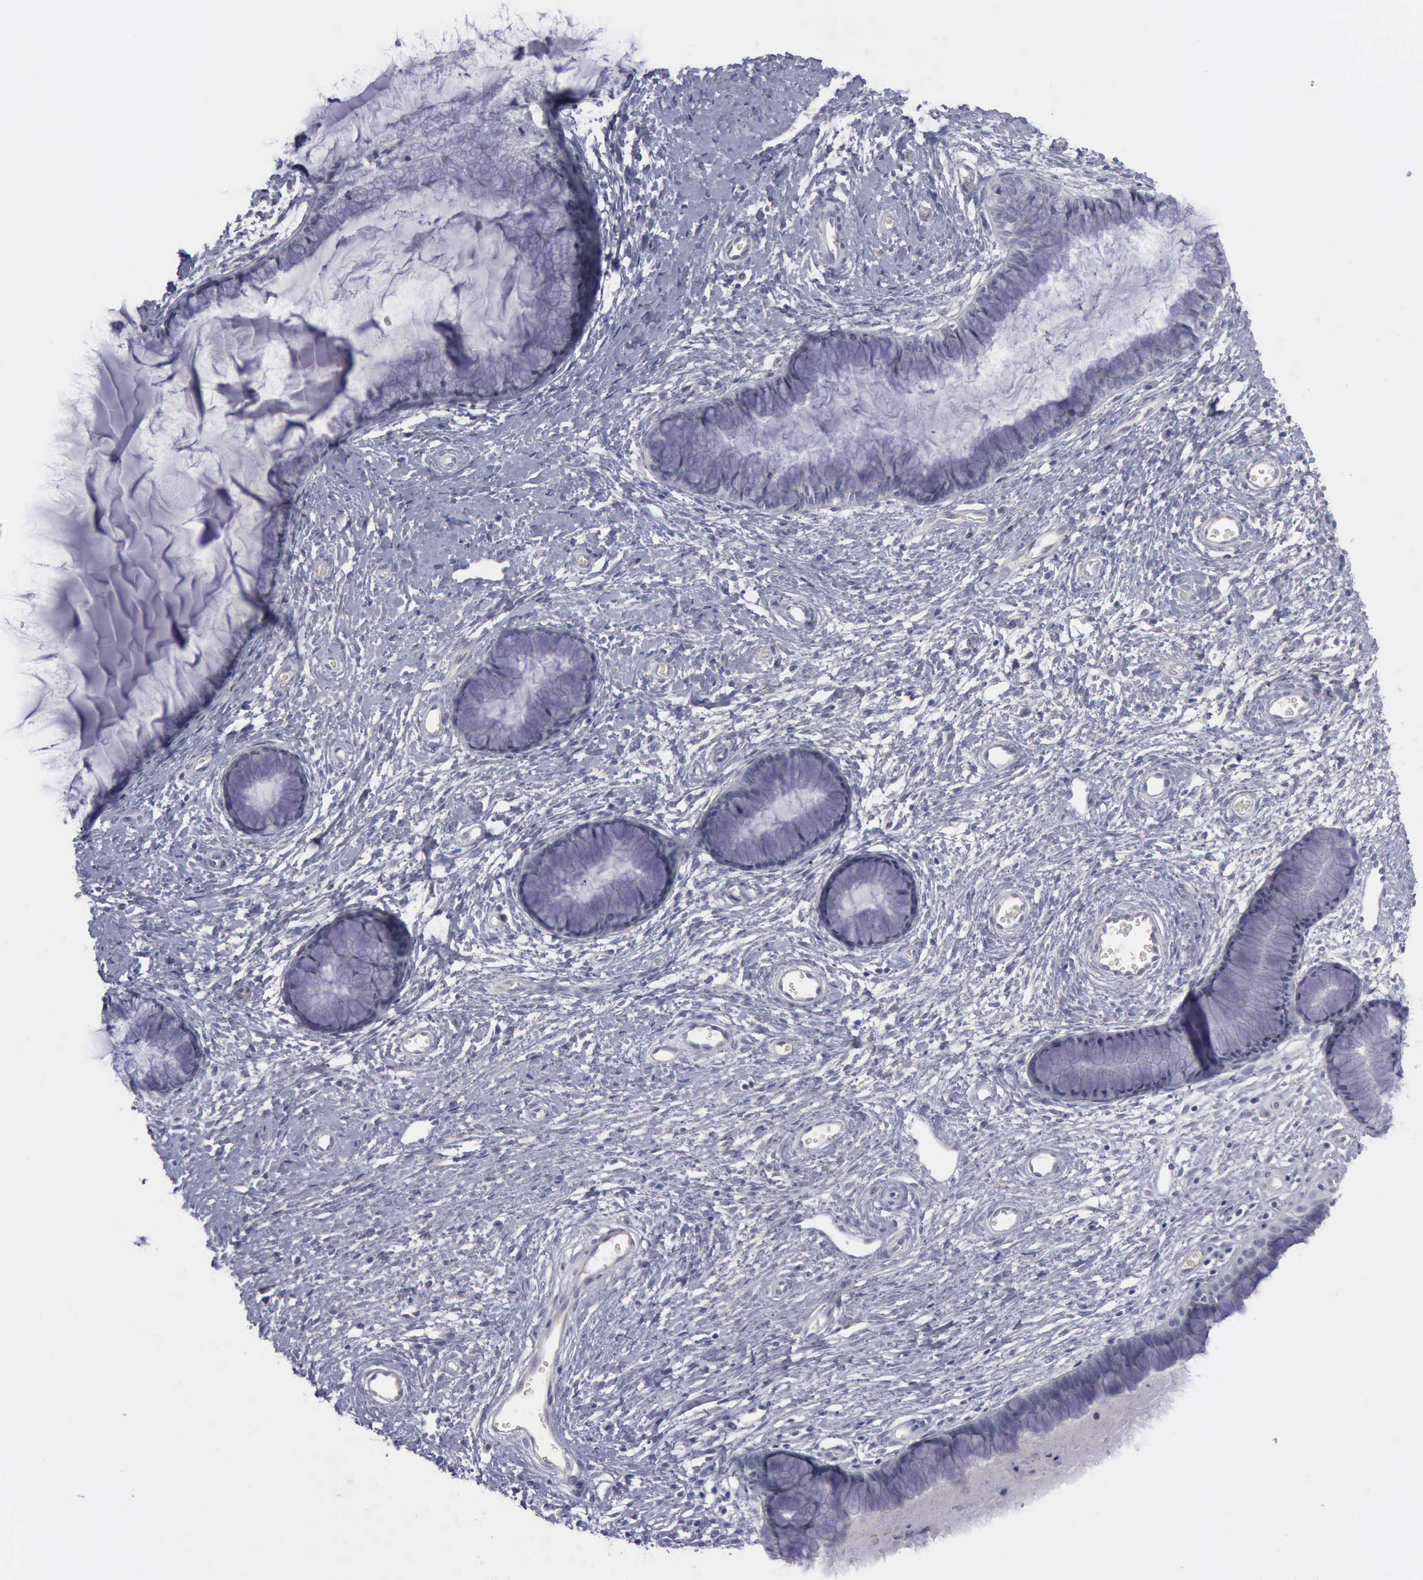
{"staining": {"intensity": "negative", "quantity": "none", "location": "none"}, "tissue": "cervix", "cell_type": "Squamous epithelial cells", "image_type": "normal", "snomed": [{"axis": "morphology", "description": "Normal tissue, NOS"}, {"axis": "topography", "description": "Cervix"}], "caption": "Protein analysis of benign cervix shows no significant positivity in squamous epithelial cells. (Stains: DAB immunohistochemistry with hematoxylin counter stain, Microscopy: brightfield microscopy at high magnification).", "gene": "CDH2", "patient": {"sex": "female", "age": 27}}